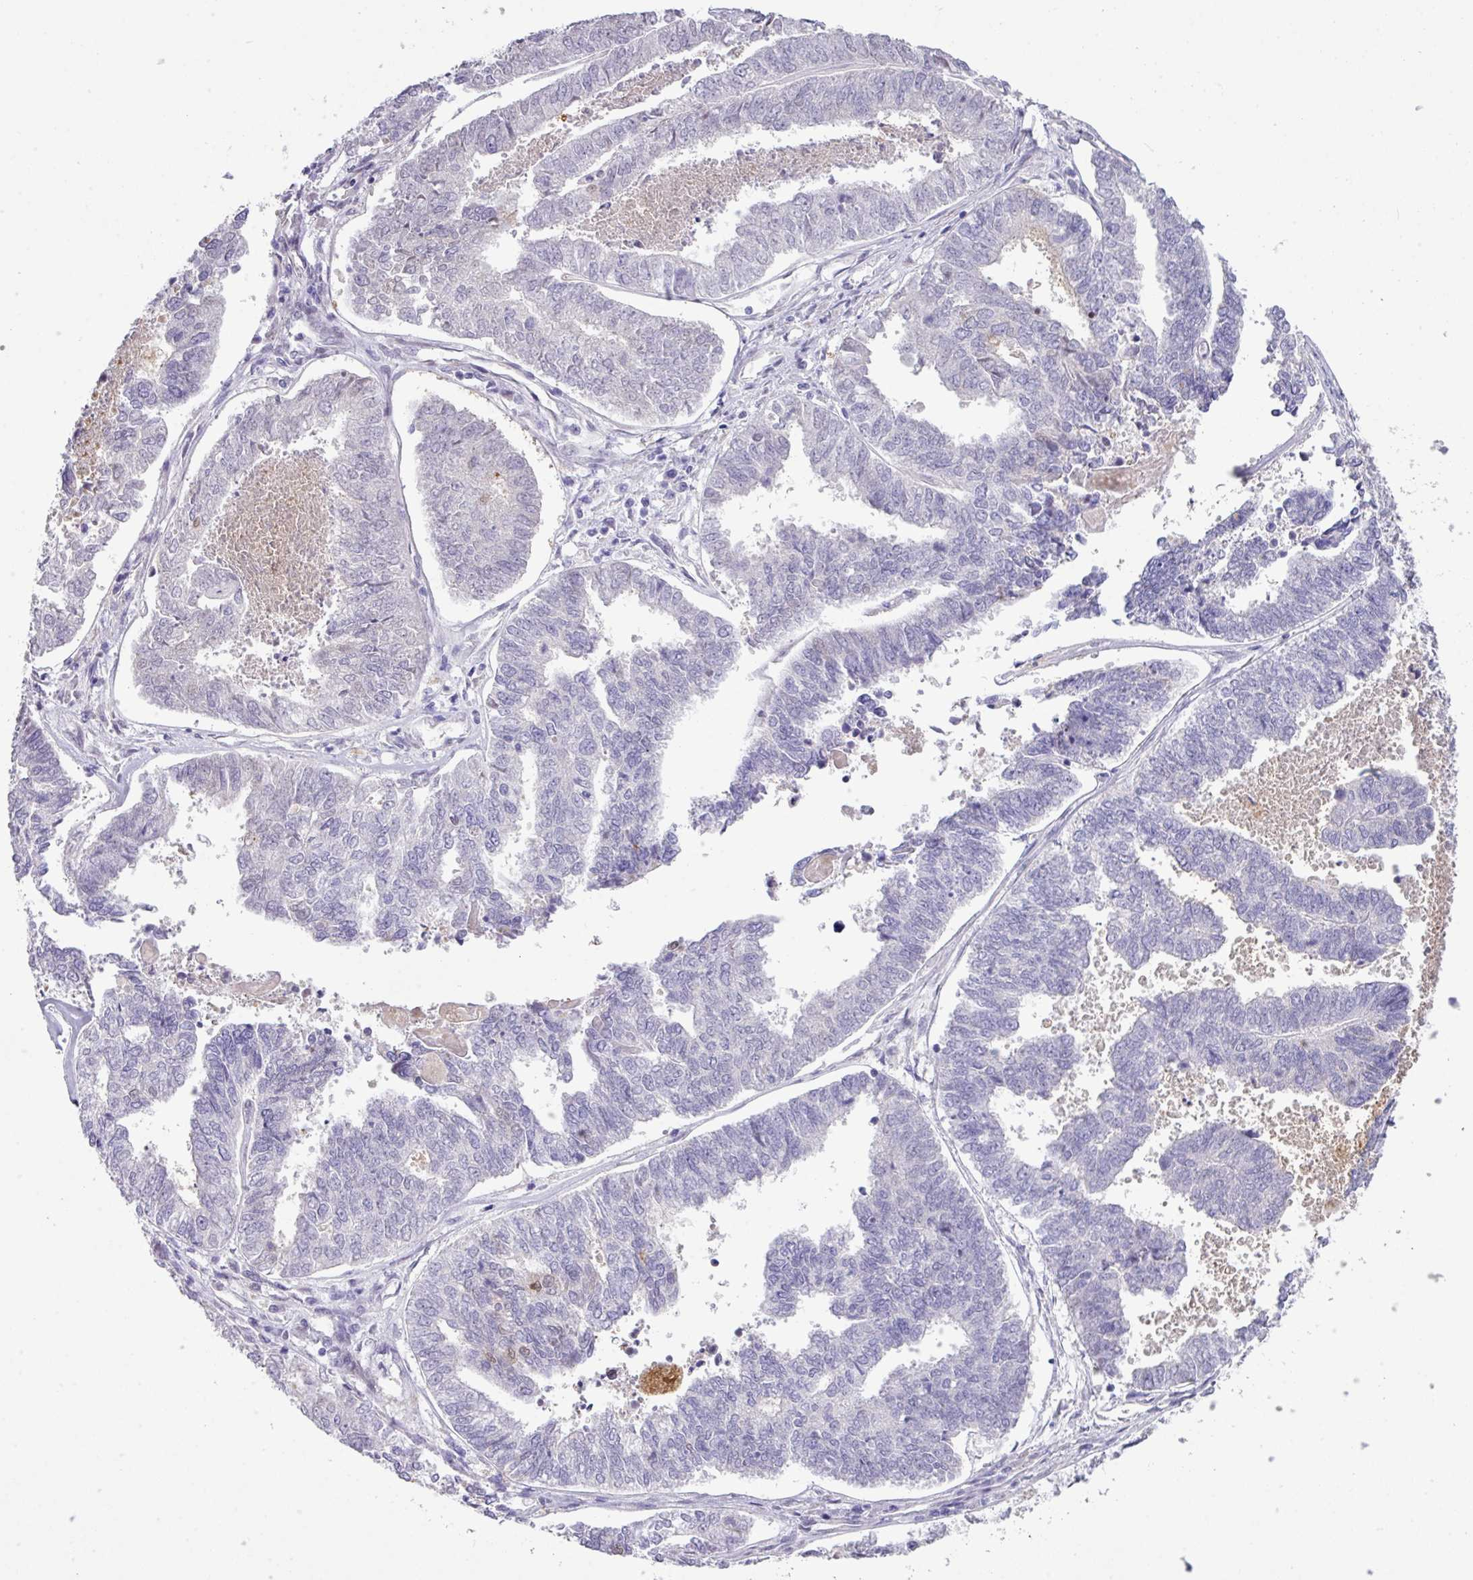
{"staining": {"intensity": "negative", "quantity": "none", "location": "none"}, "tissue": "endometrial cancer", "cell_type": "Tumor cells", "image_type": "cancer", "snomed": [{"axis": "morphology", "description": "Adenocarcinoma, NOS"}, {"axis": "topography", "description": "Endometrium"}], "caption": "This micrograph is of endometrial cancer (adenocarcinoma) stained with IHC to label a protein in brown with the nuclei are counter-stained blue. There is no expression in tumor cells.", "gene": "ANKRD13B", "patient": {"sex": "female", "age": 73}}